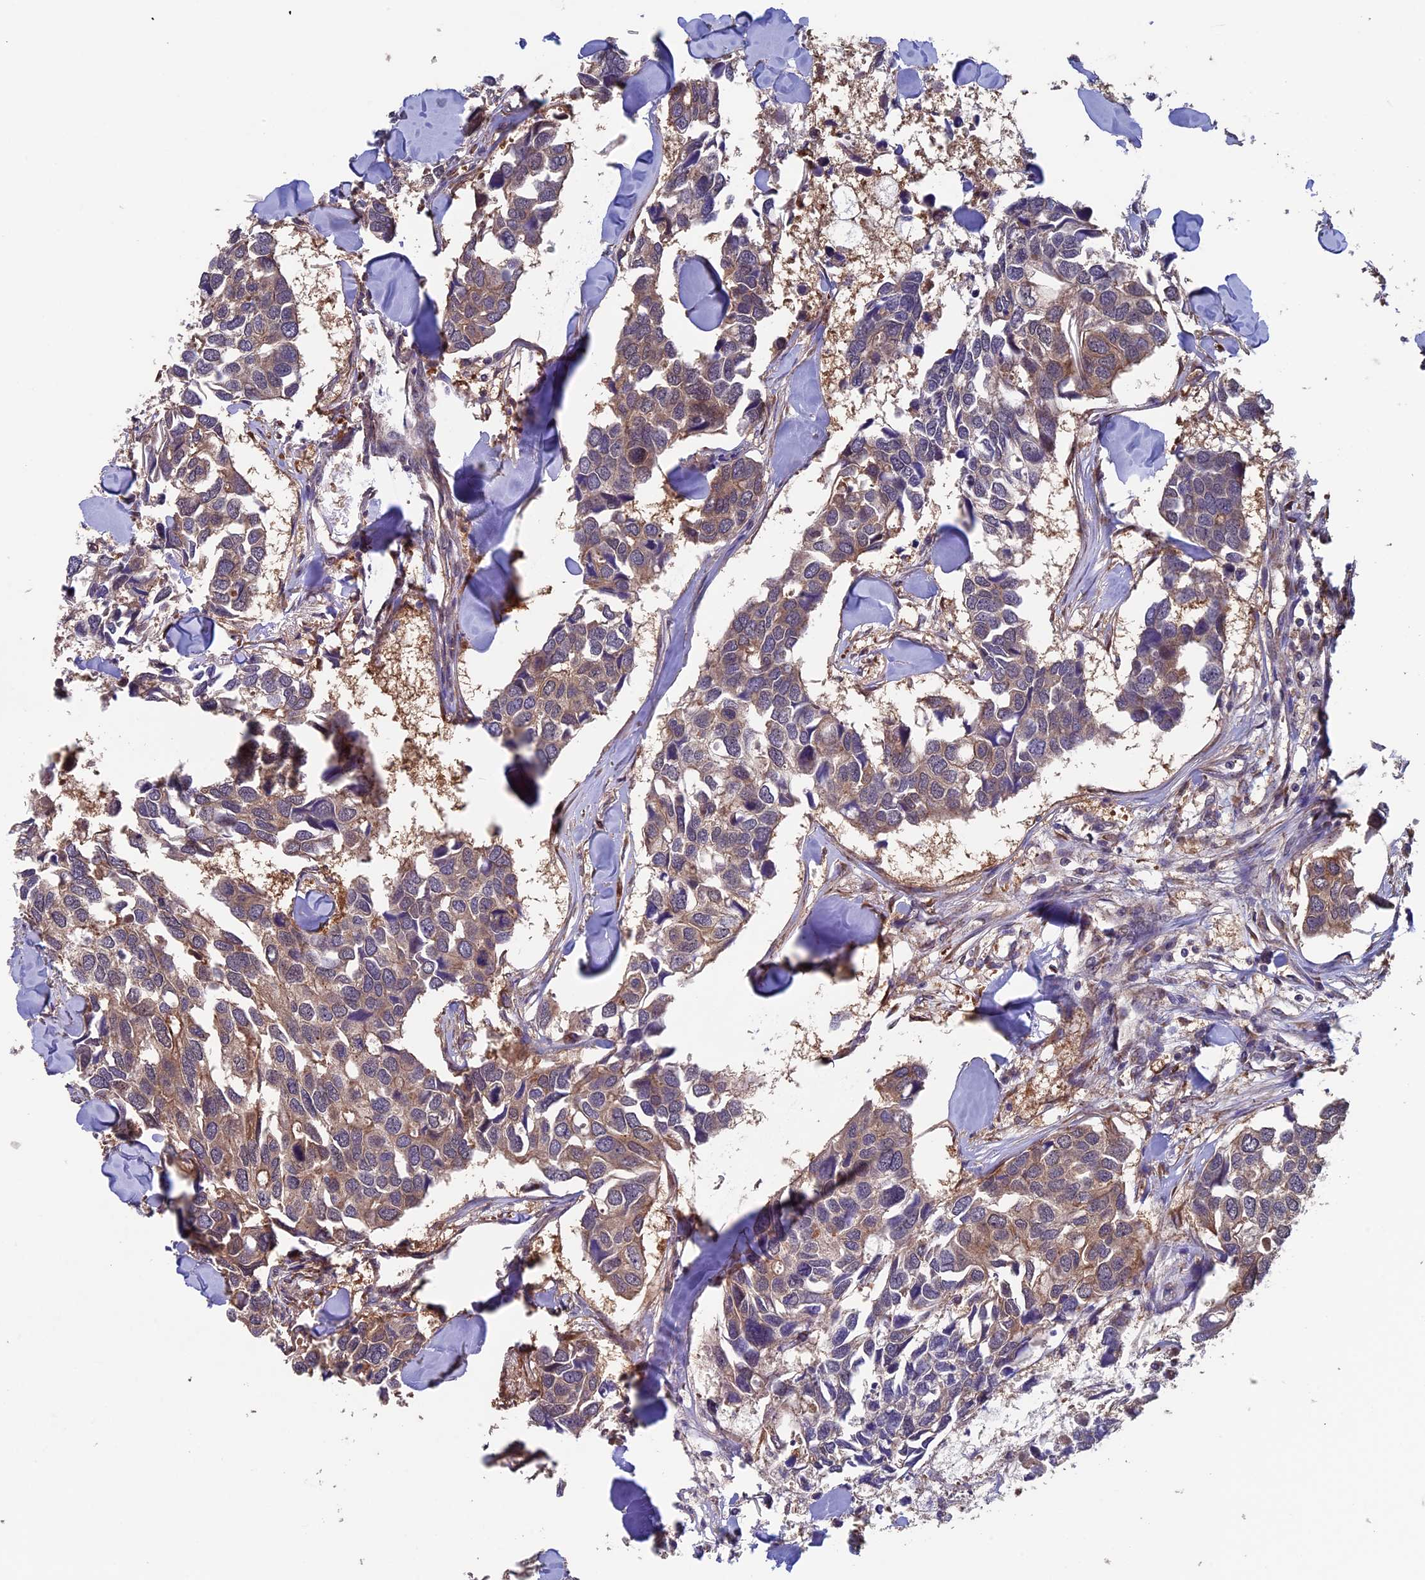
{"staining": {"intensity": "weak", "quantity": "25%-75%", "location": "cytoplasmic/membranous"}, "tissue": "breast cancer", "cell_type": "Tumor cells", "image_type": "cancer", "snomed": [{"axis": "morphology", "description": "Duct carcinoma"}, {"axis": "topography", "description": "Breast"}], "caption": "Immunohistochemistry of human breast cancer displays low levels of weak cytoplasmic/membranous staining in about 25%-75% of tumor cells. Ihc stains the protein in brown and the nuclei are stained blue.", "gene": "LCMT1", "patient": {"sex": "female", "age": 83}}